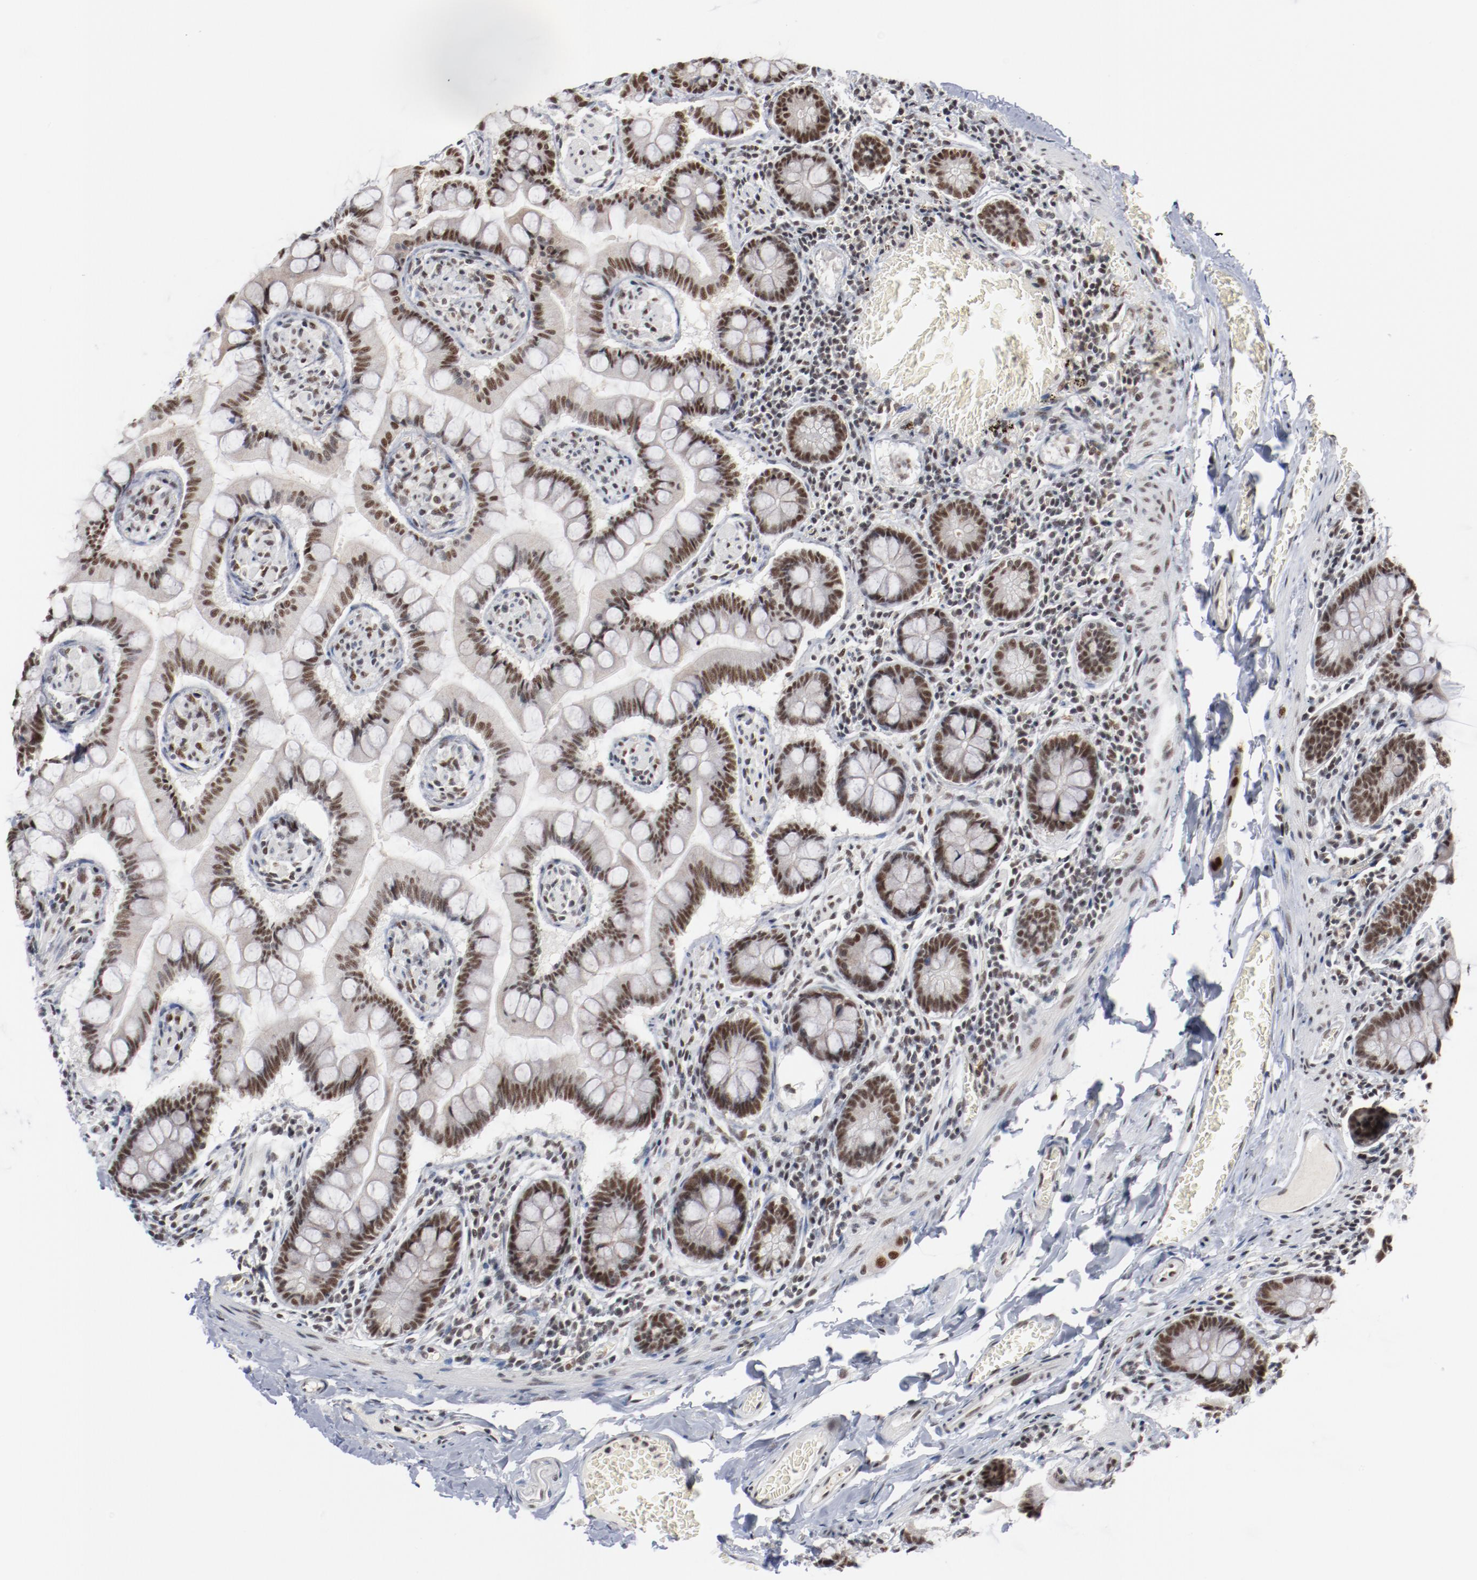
{"staining": {"intensity": "moderate", "quantity": ">75%", "location": "nuclear"}, "tissue": "small intestine", "cell_type": "Glandular cells", "image_type": "normal", "snomed": [{"axis": "morphology", "description": "Normal tissue, NOS"}, {"axis": "topography", "description": "Small intestine"}], "caption": "Glandular cells show medium levels of moderate nuclear expression in approximately >75% of cells in unremarkable human small intestine. The staining was performed using DAB (3,3'-diaminobenzidine) to visualize the protein expression in brown, while the nuclei were stained in blue with hematoxylin (Magnification: 20x).", "gene": "BUB3", "patient": {"sex": "male", "age": 41}}